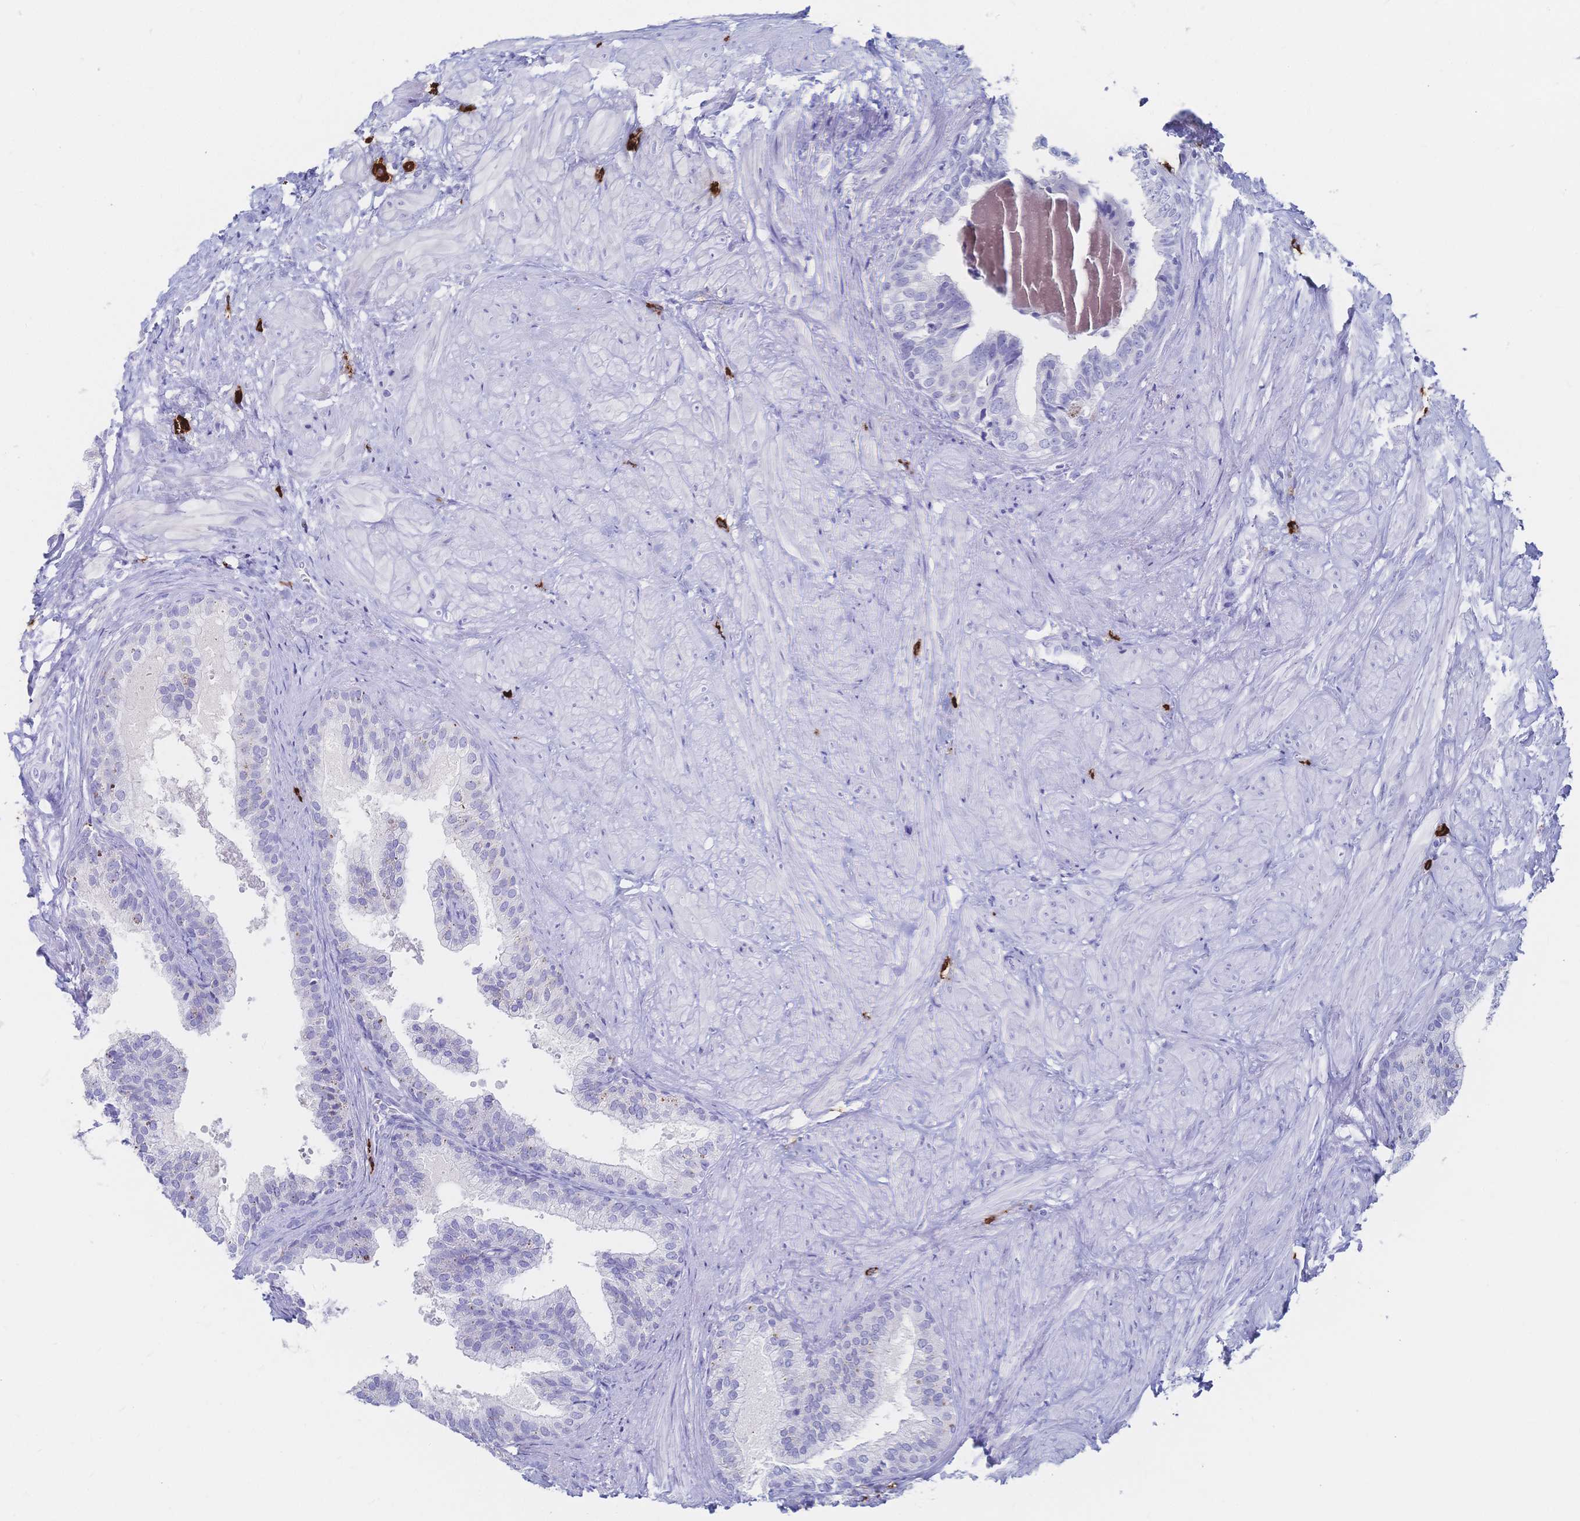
{"staining": {"intensity": "negative", "quantity": "none", "location": "none"}, "tissue": "prostate", "cell_type": "Glandular cells", "image_type": "normal", "snomed": [{"axis": "morphology", "description": "Normal tissue, NOS"}, {"axis": "topography", "description": "Prostate"}, {"axis": "topography", "description": "Peripheral nerve tissue"}], "caption": "The image reveals no significant expression in glandular cells of prostate. Brightfield microscopy of IHC stained with DAB (3,3'-diaminobenzidine) (brown) and hematoxylin (blue), captured at high magnification.", "gene": "IL2RB", "patient": {"sex": "male", "age": 55}}